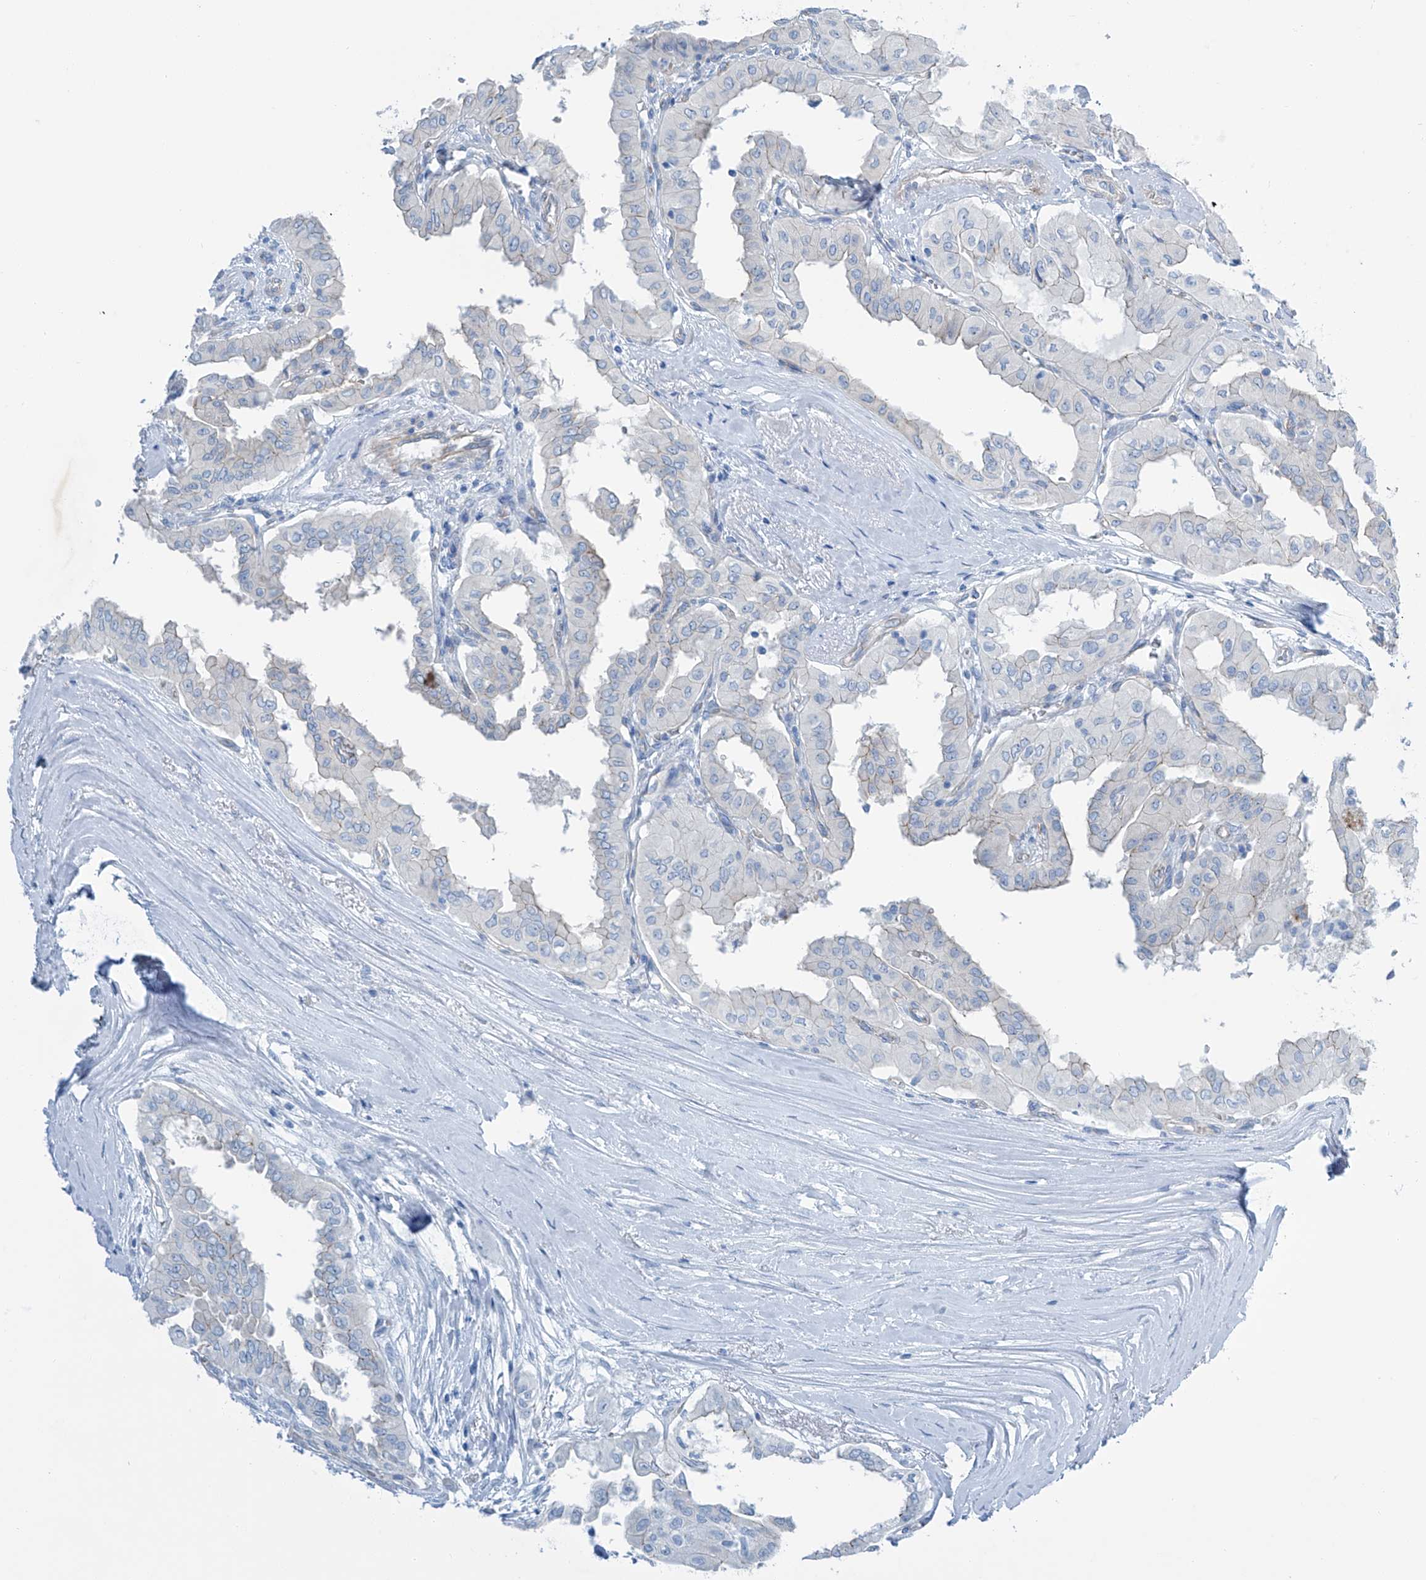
{"staining": {"intensity": "negative", "quantity": "none", "location": "none"}, "tissue": "thyroid cancer", "cell_type": "Tumor cells", "image_type": "cancer", "snomed": [{"axis": "morphology", "description": "Papillary adenocarcinoma, NOS"}, {"axis": "topography", "description": "Thyroid gland"}], "caption": "A high-resolution micrograph shows IHC staining of papillary adenocarcinoma (thyroid), which shows no significant positivity in tumor cells.", "gene": "MAGI1", "patient": {"sex": "female", "age": 59}}